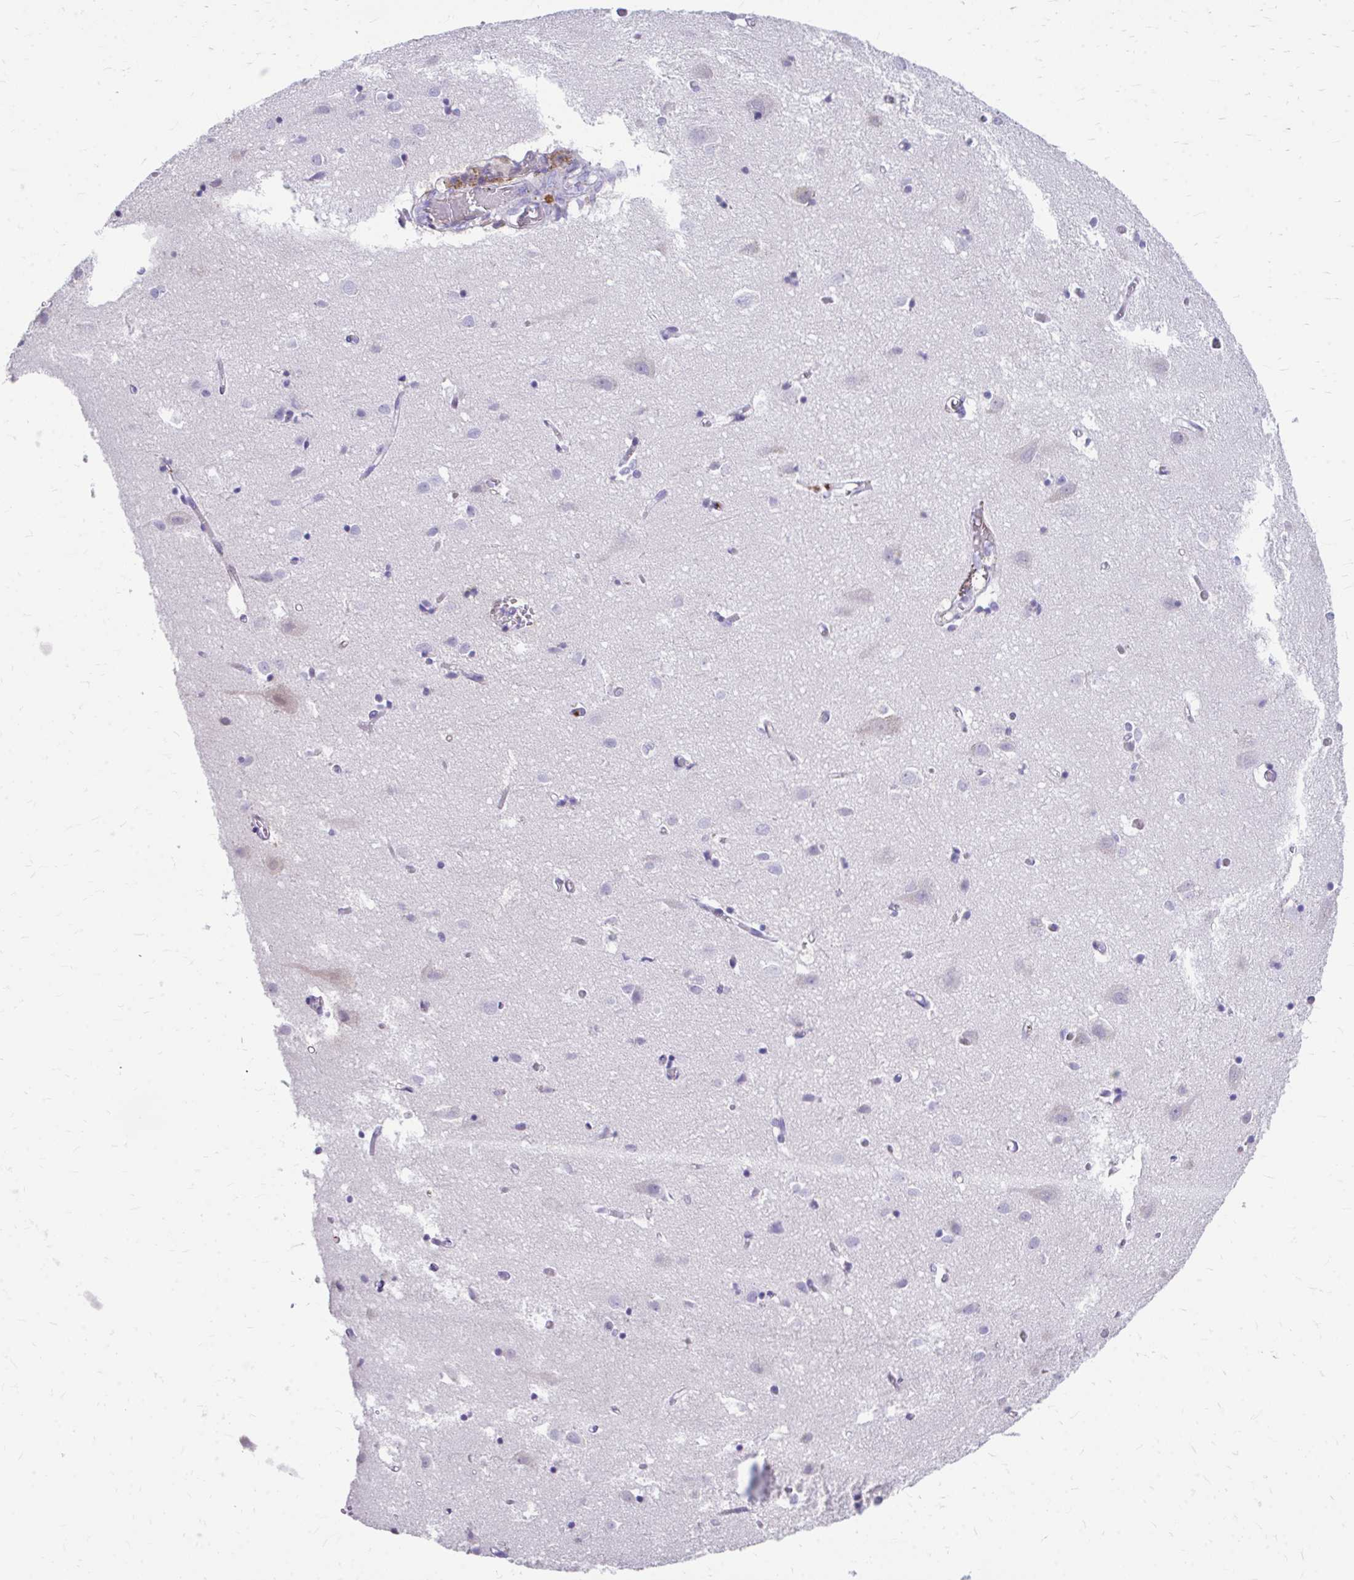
{"staining": {"intensity": "negative", "quantity": "none", "location": "none"}, "tissue": "cerebral cortex", "cell_type": "Endothelial cells", "image_type": "normal", "snomed": [{"axis": "morphology", "description": "Normal tissue, NOS"}, {"axis": "topography", "description": "Cerebral cortex"}], "caption": "A histopathology image of cerebral cortex stained for a protein reveals no brown staining in endothelial cells. The staining is performed using DAB (3,3'-diaminobenzidine) brown chromogen with nuclei counter-stained in using hematoxylin.", "gene": "CFH", "patient": {"sex": "male", "age": 70}}